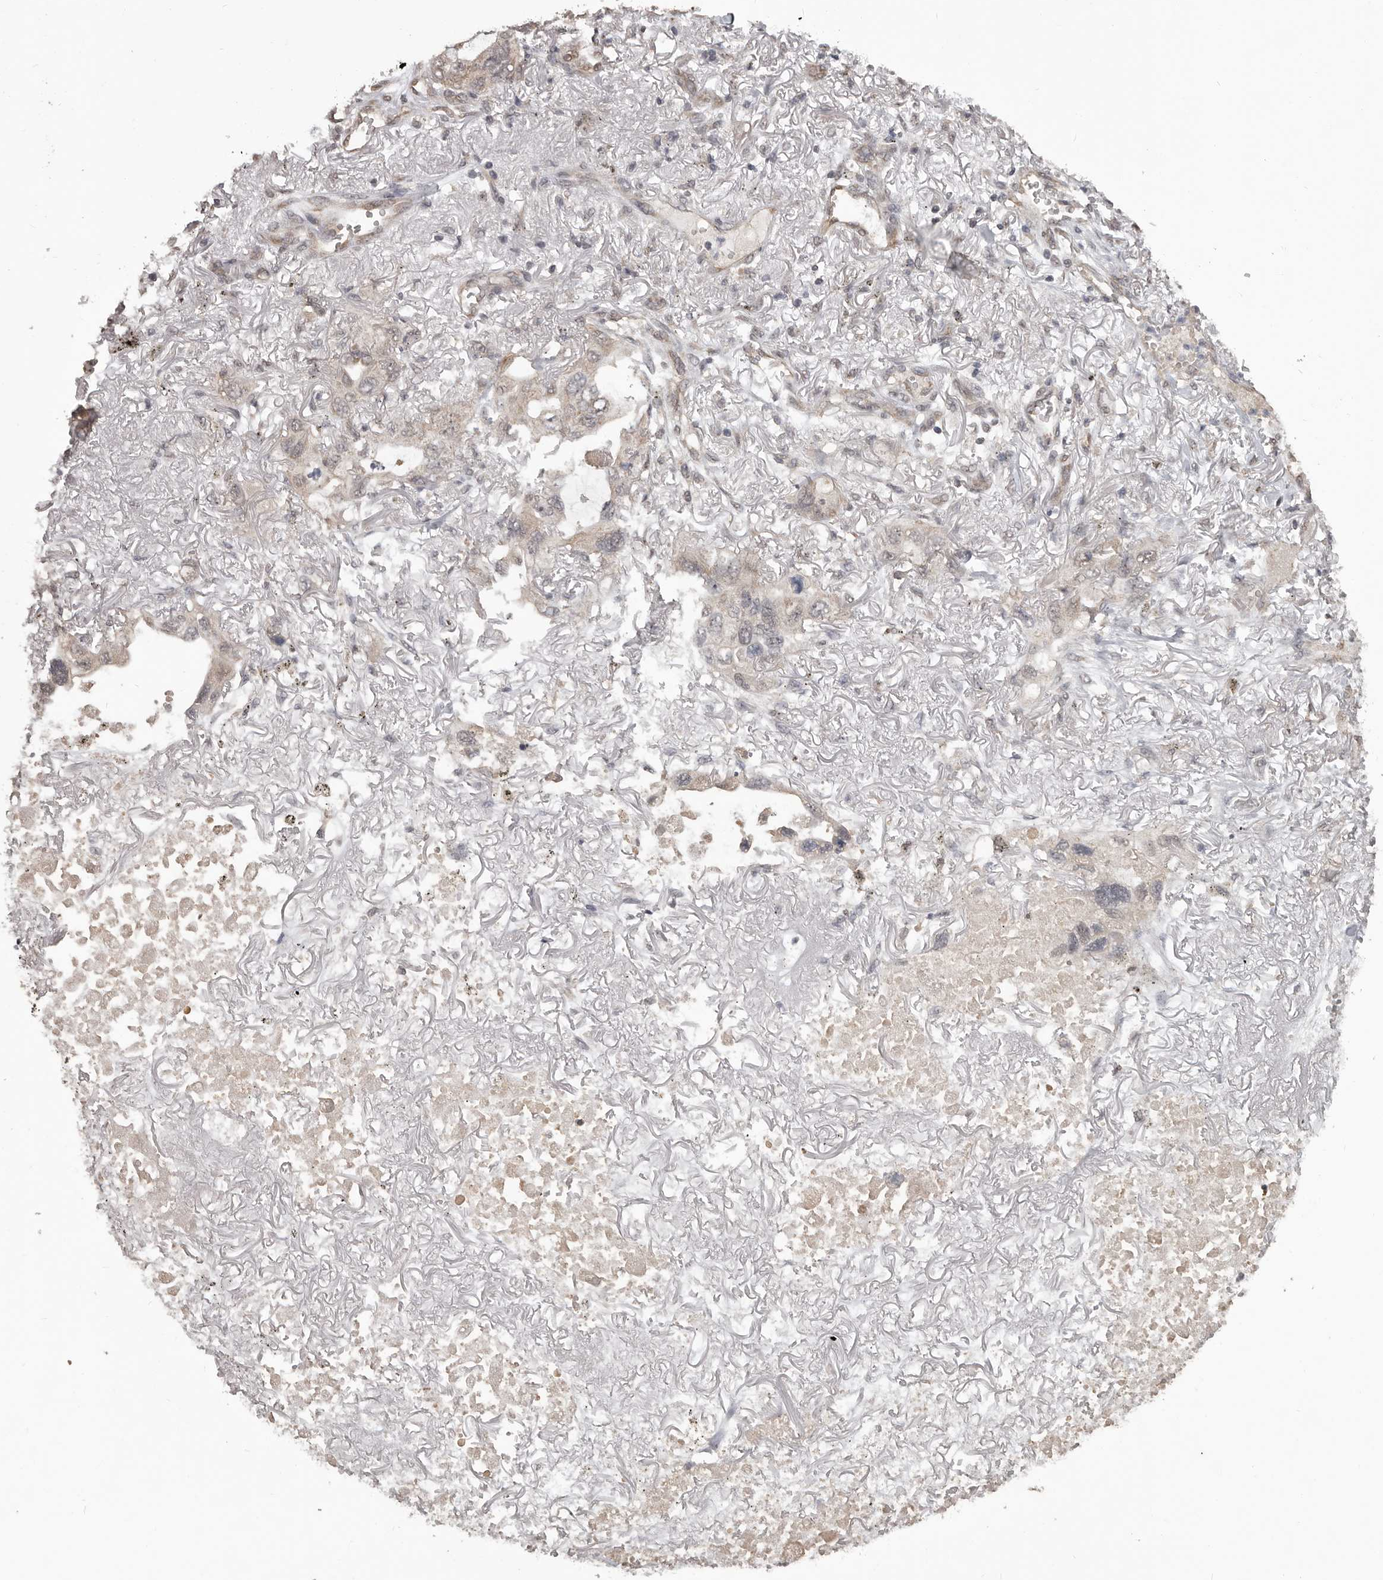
{"staining": {"intensity": "weak", "quantity": "25%-75%", "location": "cytoplasmic/membranous,nuclear"}, "tissue": "lung cancer", "cell_type": "Tumor cells", "image_type": "cancer", "snomed": [{"axis": "morphology", "description": "Squamous cell carcinoma, NOS"}, {"axis": "topography", "description": "Lung"}], "caption": "A histopathology image showing weak cytoplasmic/membranous and nuclear positivity in approximately 25%-75% of tumor cells in lung squamous cell carcinoma, as visualized by brown immunohistochemical staining.", "gene": "ZFP14", "patient": {"sex": "female", "age": 73}}